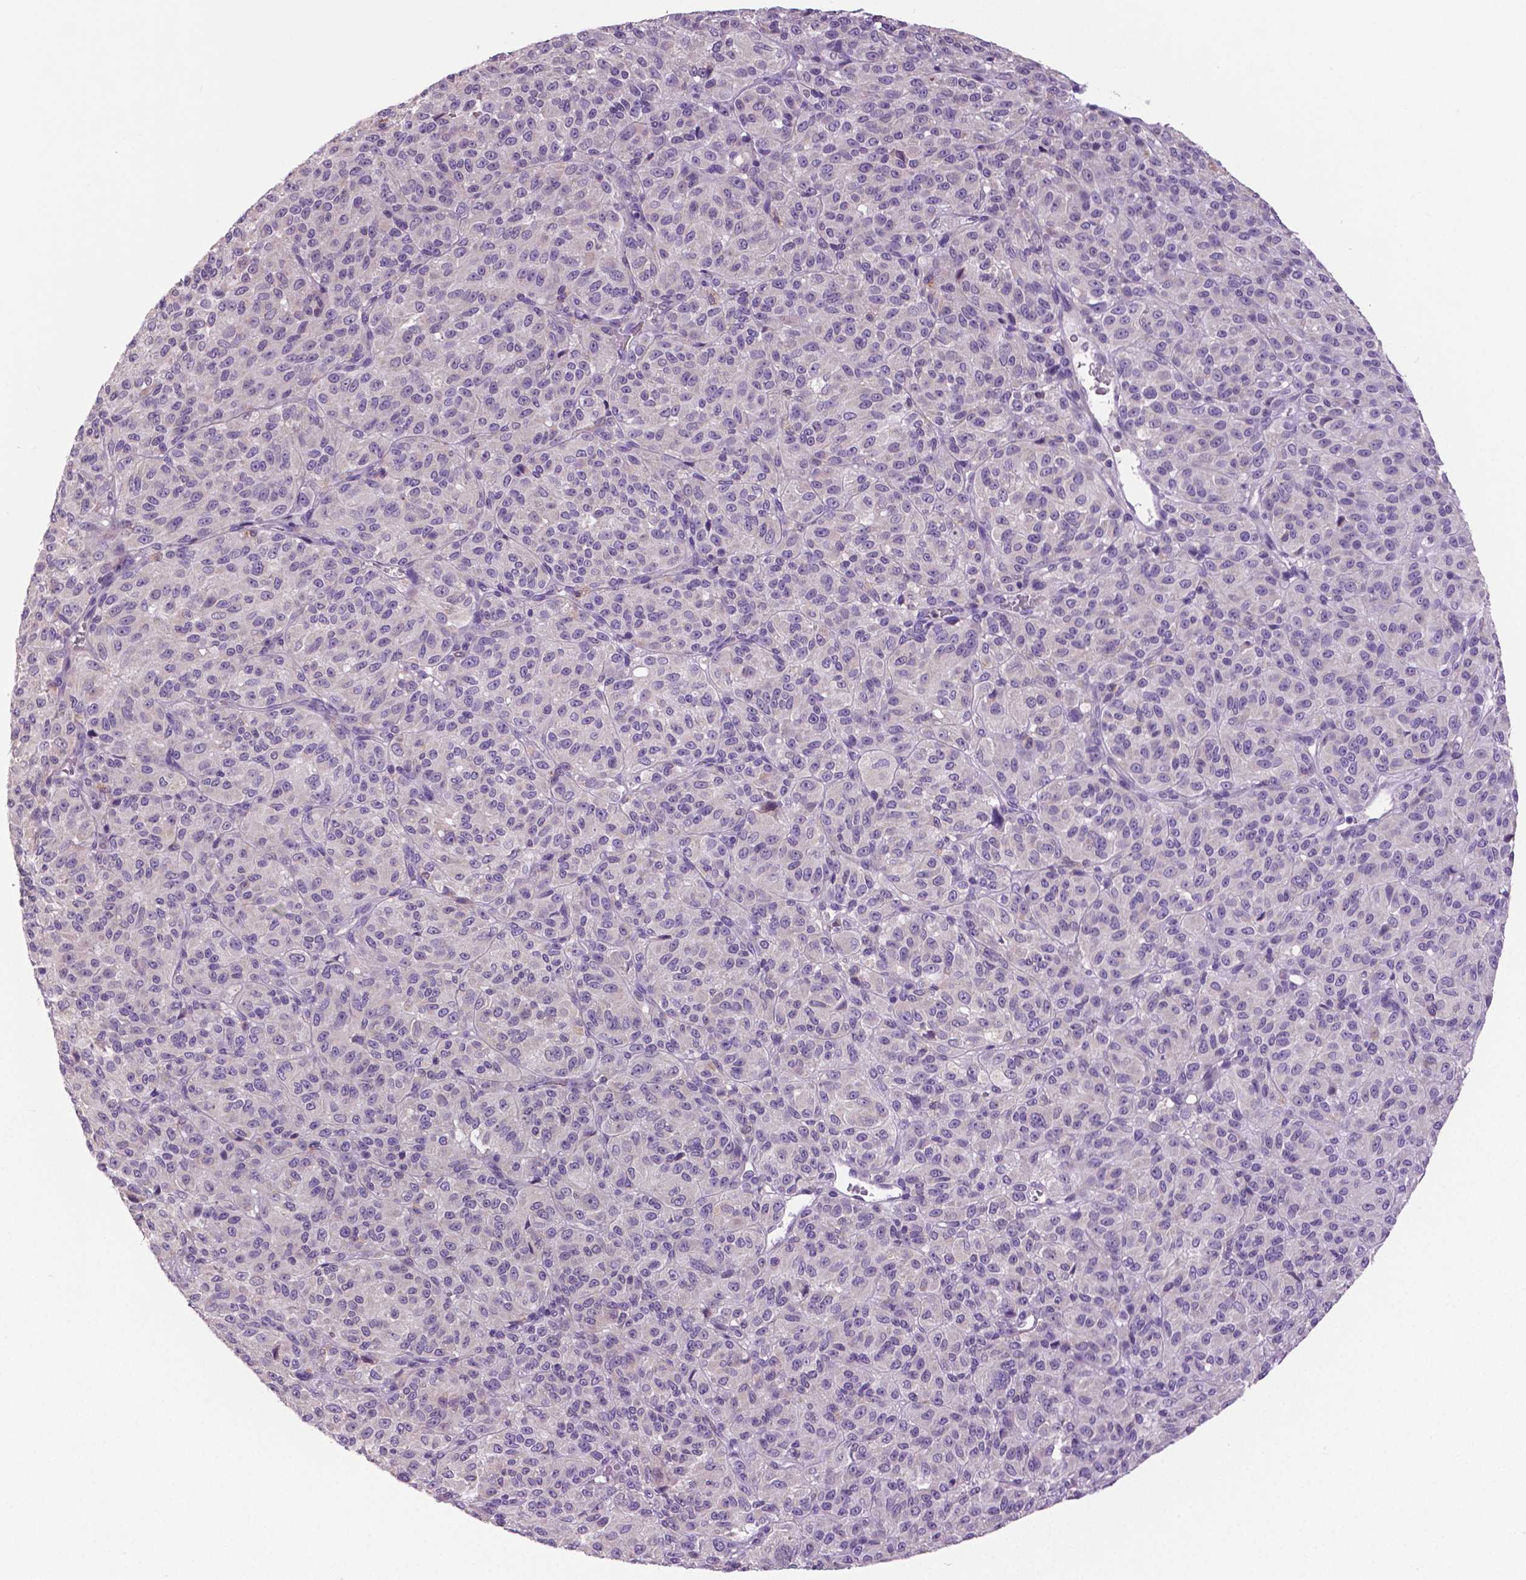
{"staining": {"intensity": "negative", "quantity": "none", "location": "none"}, "tissue": "melanoma", "cell_type": "Tumor cells", "image_type": "cancer", "snomed": [{"axis": "morphology", "description": "Malignant melanoma, Metastatic site"}, {"axis": "topography", "description": "Brain"}], "caption": "This is an immunohistochemistry (IHC) histopathology image of malignant melanoma (metastatic site). There is no staining in tumor cells.", "gene": "DNAH12", "patient": {"sex": "female", "age": 56}}